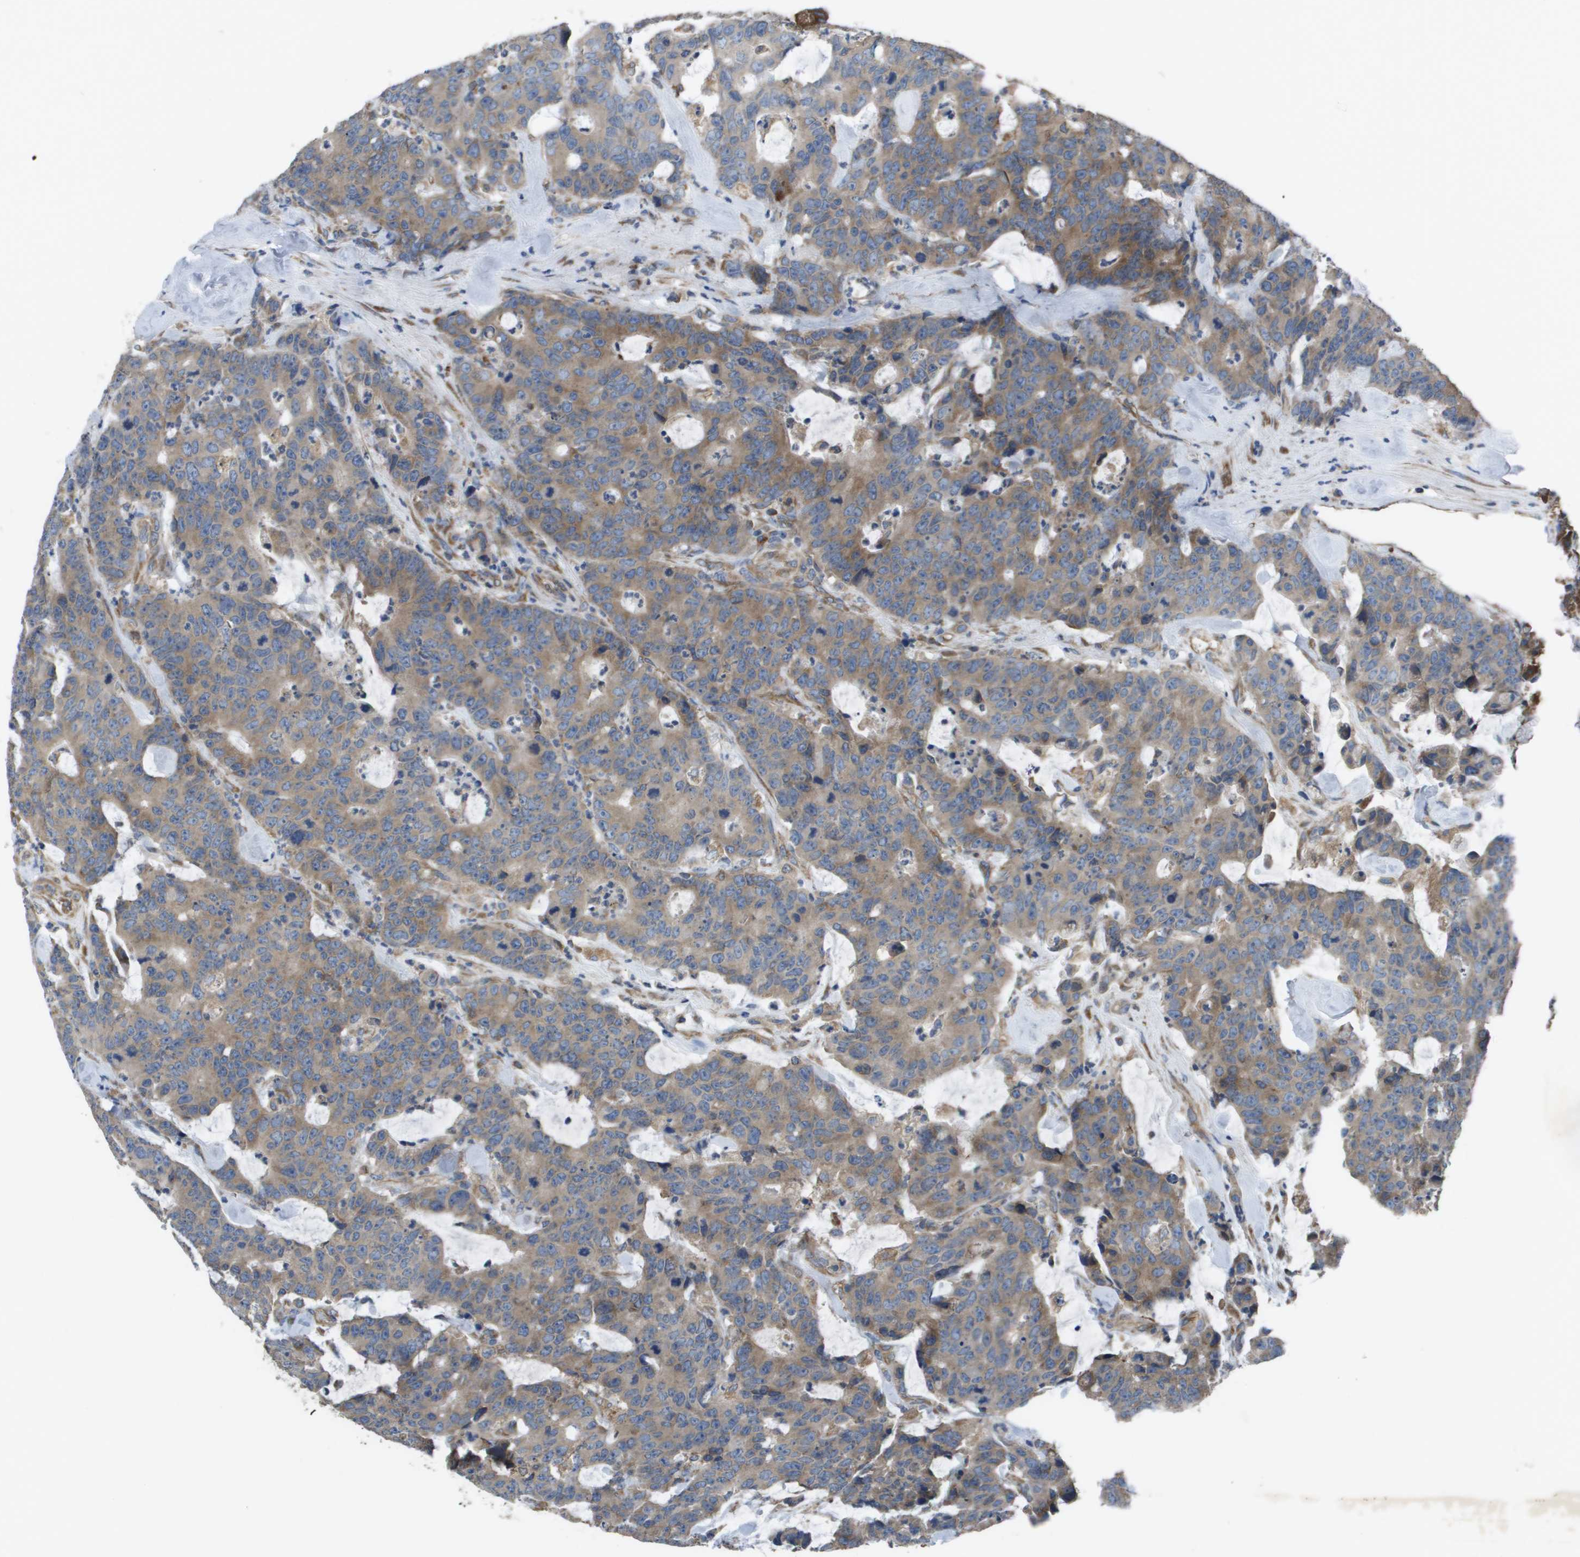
{"staining": {"intensity": "moderate", "quantity": ">75%", "location": "cytoplasmic/membranous"}, "tissue": "colorectal cancer", "cell_type": "Tumor cells", "image_type": "cancer", "snomed": [{"axis": "morphology", "description": "Adenocarcinoma, NOS"}, {"axis": "topography", "description": "Colon"}], "caption": "An immunohistochemistry (IHC) photomicrograph of tumor tissue is shown. Protein staining in brown shows moderate cytoplasmic/membranous positivity in colorectal adenocarcinoma within tumor cells.", "gene": "CLCN2", "patient": {"sex": "female", "age": 86}}